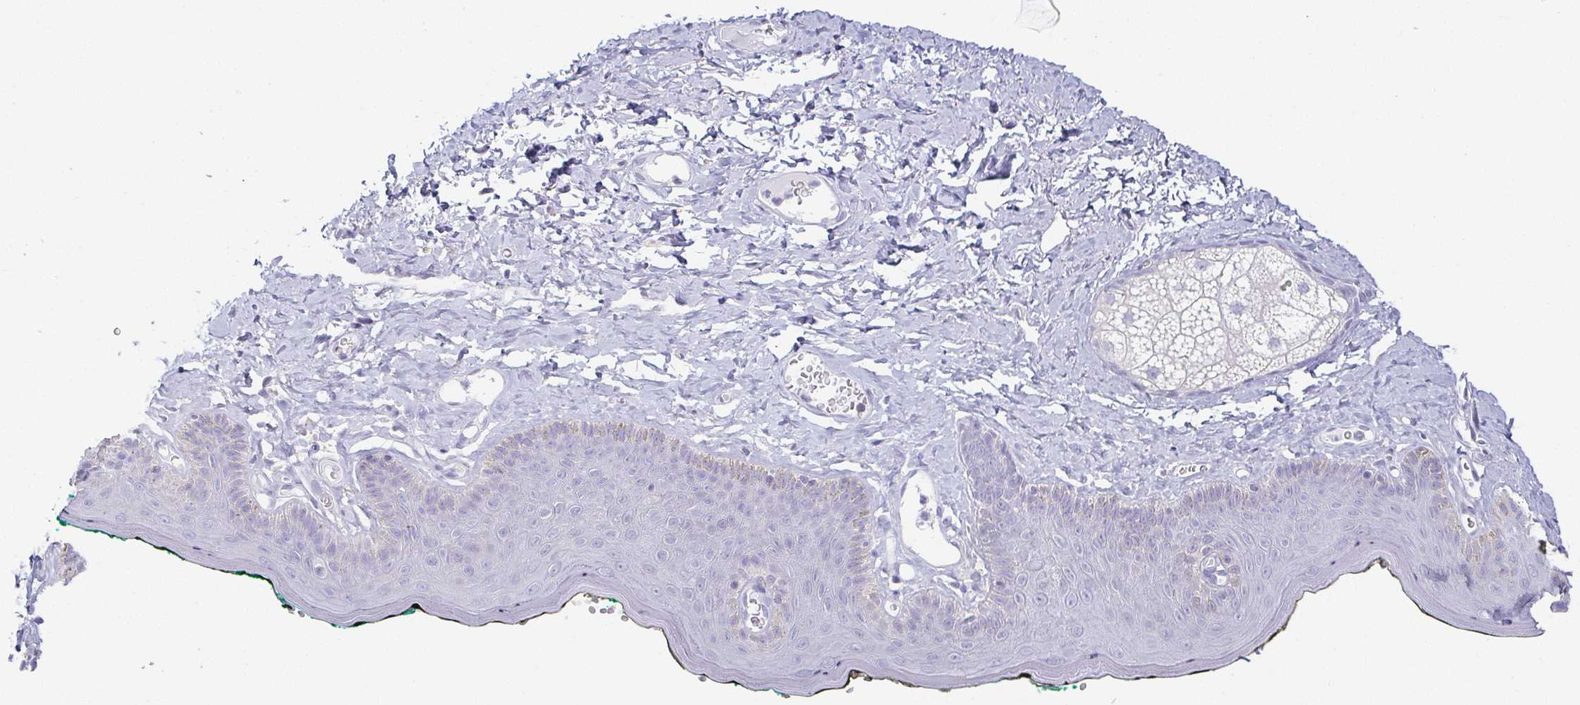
{"staining": {"intensity": "negative", "quantity": "none", "location": "none"}, "tissue": "skin", "cell_type": "Epidermal cells", "image_type": "normal", "snomed": [{"axis": "morphology", "description": "Normal tissue, NOS"}, {"axis": "topography", "description": "Vulva"}, {"axis": "topography", "description": "Peripheral nerve tissue"}], "caption": "Immunohistochemistry (IHC) photomicrograph of normal skin stained for a protein (brown), which exhibits no staining in epidermal cells.", "gene": "PRR27", "patient": {"sex": "female", "age": 66}}